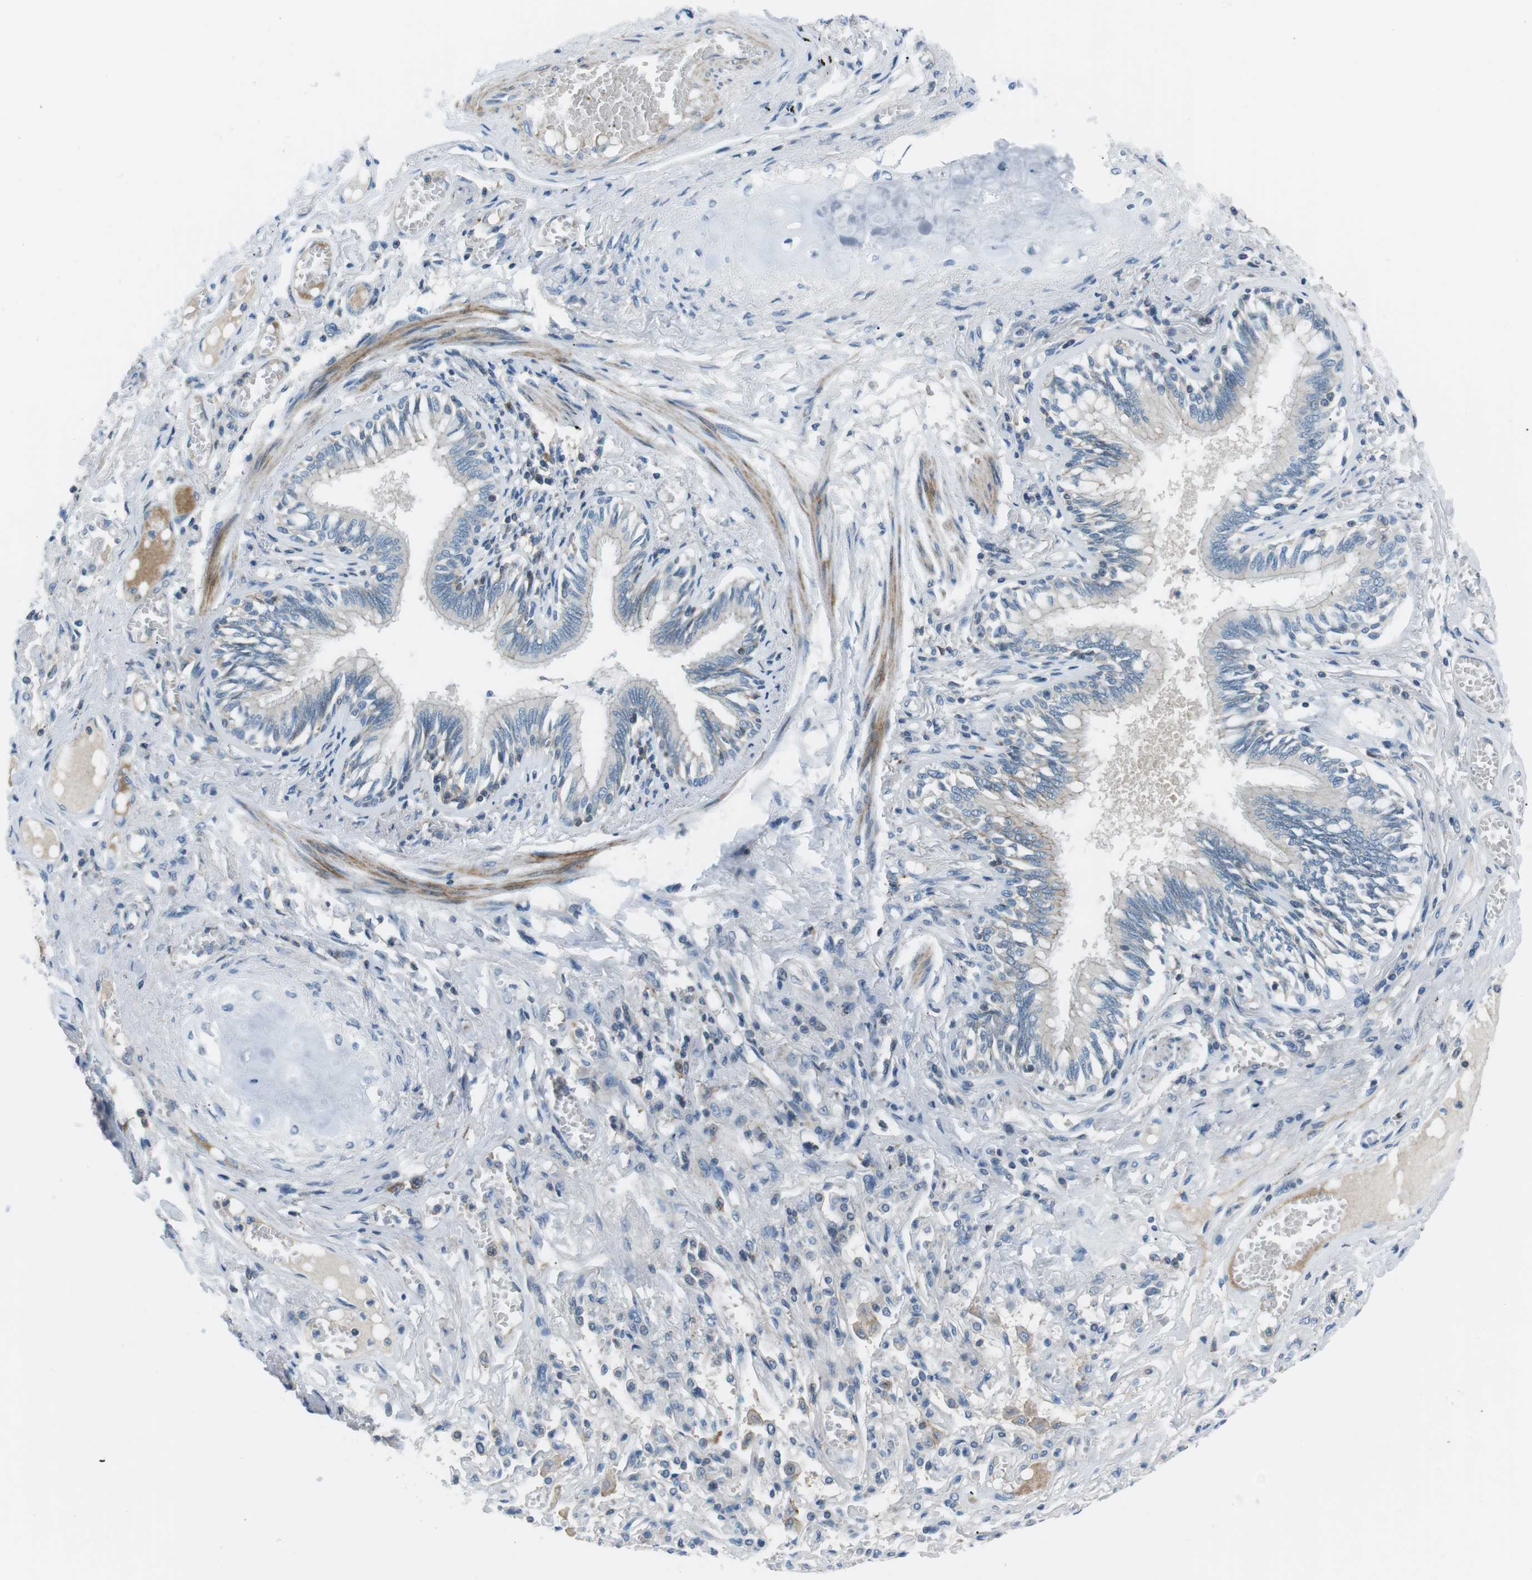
{"staining": {"intensity": "weak", "quantity": "<25%", "location": "cytoplasmic/membranous"}, "tissue": "bronchus", "cell_type": "Respiratory epithelial cells", "image_type": "normal", "snomed": [{"axis": "morphology", "description": "Normal tissue, NOS"}, {"axis": "morphology", "description": "Inflammation, NOS"}, {"axis": "topography", "description": "Cartilage tissue"}, {"axis": "topography", "description": "Lung"}], "caption": "Immunohistochemistry of normal bronchus reveals no expression in respiratory epithelial cells.", "gene": "ARVCF", "patient": {"sex": "male", "age": 71}}